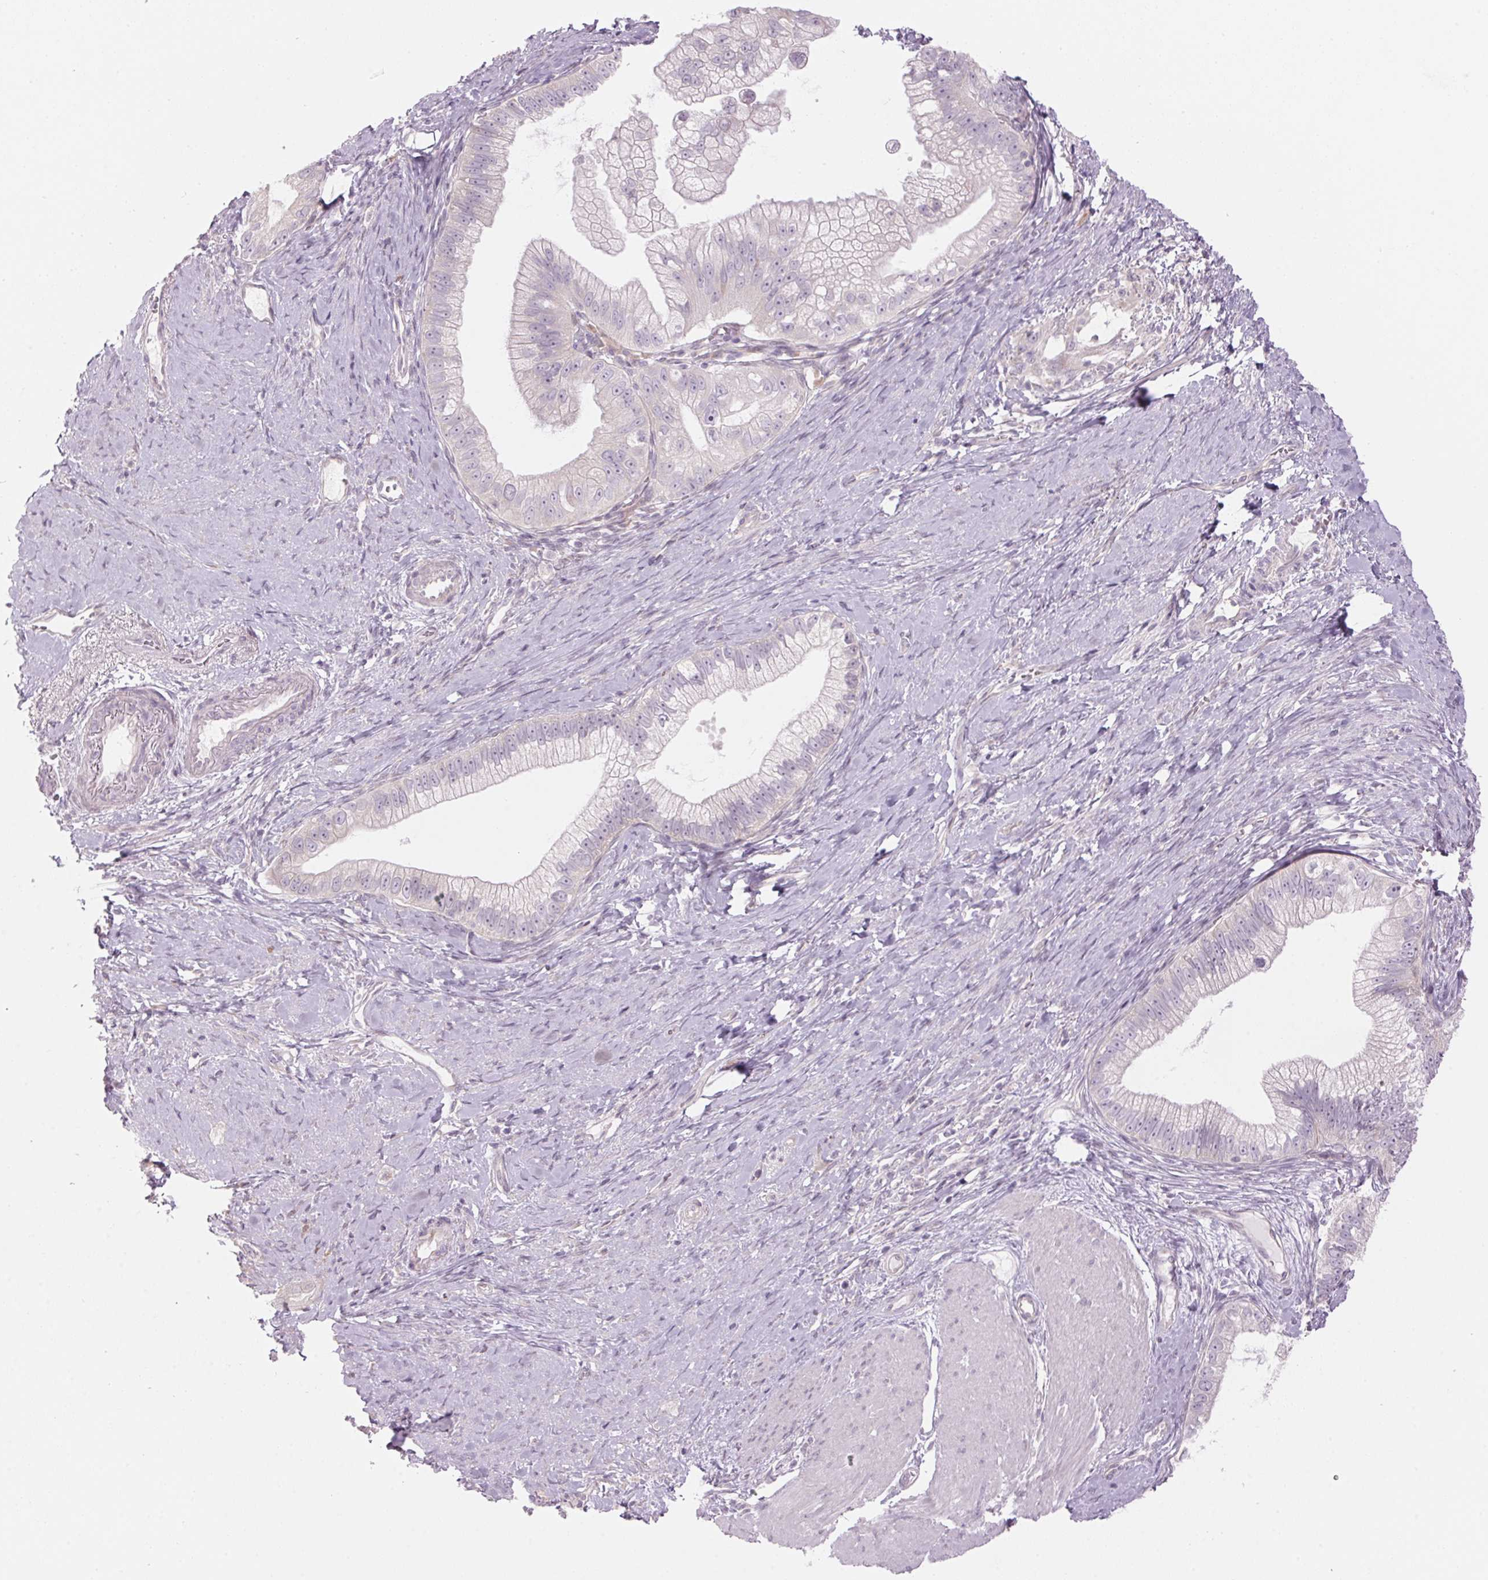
{"staining": {"intensity": "negative", "quantity": "none", "location": "none"}, "tissue": "pancreatic cancer", "cell_type": "Tumor cells", "image_type": "cancer", "snomed": [{"axis": "morphology", "description": "Adenocarcinoma, NOS"}, {"axis": "topography", "description": "Pancreas"}], "caption": "The IHC photomicrograph has no significant staining in tumor cells of pancreatic adenocarcinoma tissue. (Brightfield microscopy of DAB (3,3'-diaminobenzidine) IHC at high magnification).", "gene": "GNMT", "patient": {"sex": "male", "age": 70}}